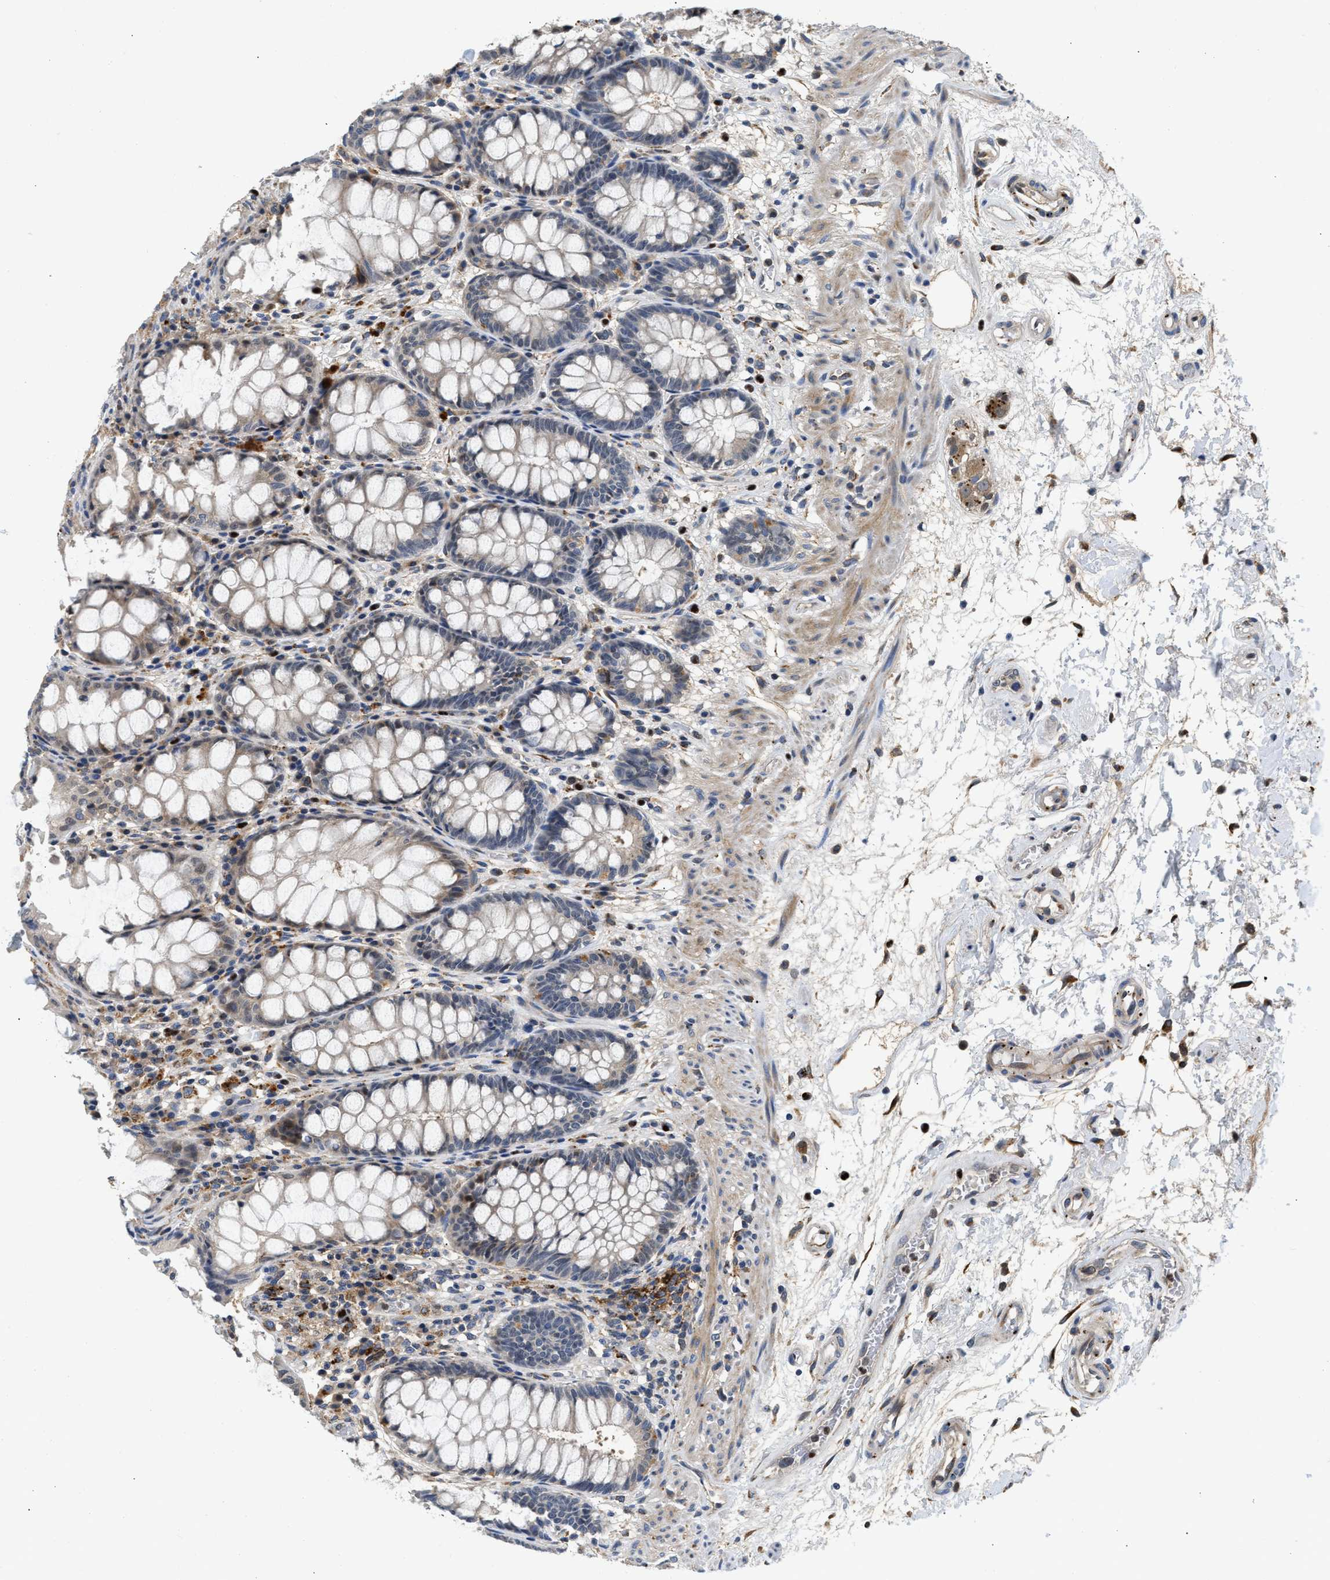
{"staining": {"intensity": "weak", "quantity": "<25%", "location": "cytoplasmic/membranous"}, "tissue": "rectum", "cell_type": "Glandular cells", "image_type": "normal", "snomed": [{"axis": "morphology", "description": "Normal tissue, NOS"}, {"axis": "topography", "description": "Rectum"}], "caption": "Immunohistochemical staining of normal human rectum exhibits no significant expression in glandular cells. (Brightfield microscopy of DAB (3,3'-diaminobenzidine) immunohistochemistry at high magnification).", "gene": "PPM1L", "patient": {"sex": "male", "age": 64}}